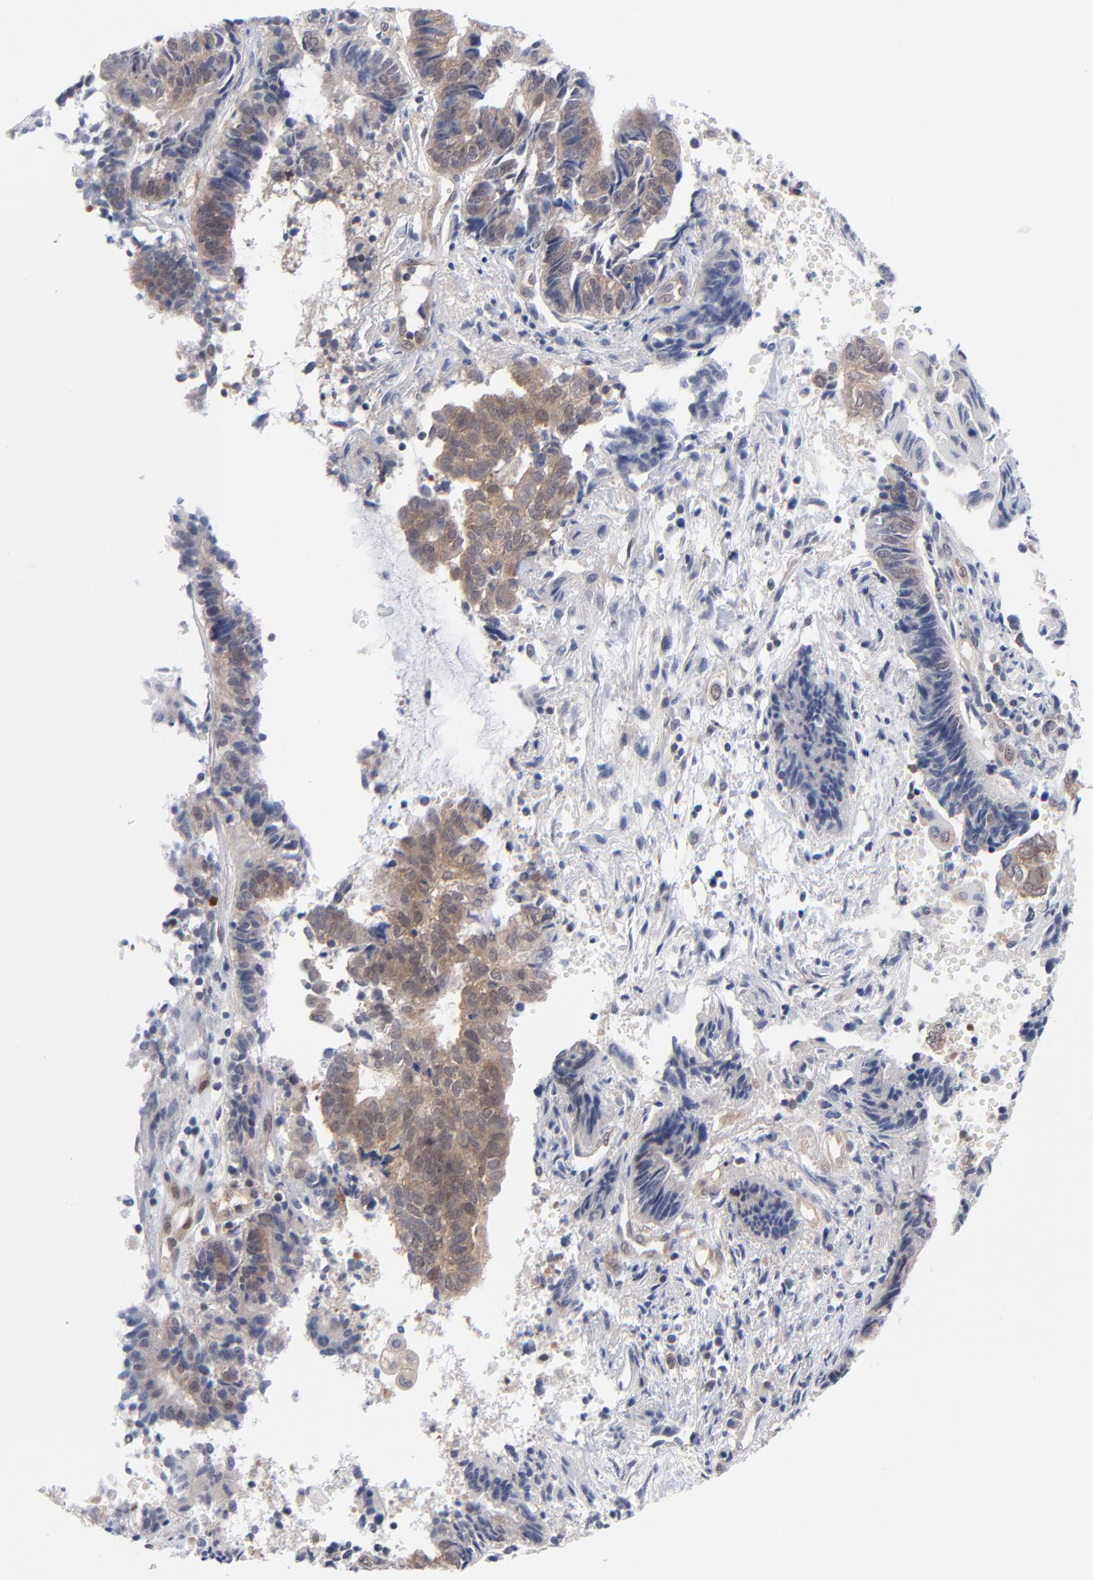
{"staining": {"intensity": "weak", "quantity": "25%-75%", "location": "cytoplasmic/membranous"}, "tissue": "endometrial cancer", "cell_type": "Tumor cells", "image_type": "cancer", "snomed": [{"axis": "morphology", "description": "Adenocarcinoma, NOS"}, {"axis": "topography", "description": "Uterus"}, {"axis": "topography", "description": "Endometrium"}], "caption": "Protein expression analysis of human endometrial cancer (adenocarcinoma) reveals weak cytoplasmic/membranous expression in about 25%-75% of tumor cells.", "gene": "RPS6KB1", "patient": {"sex": "female", "age": 70}}